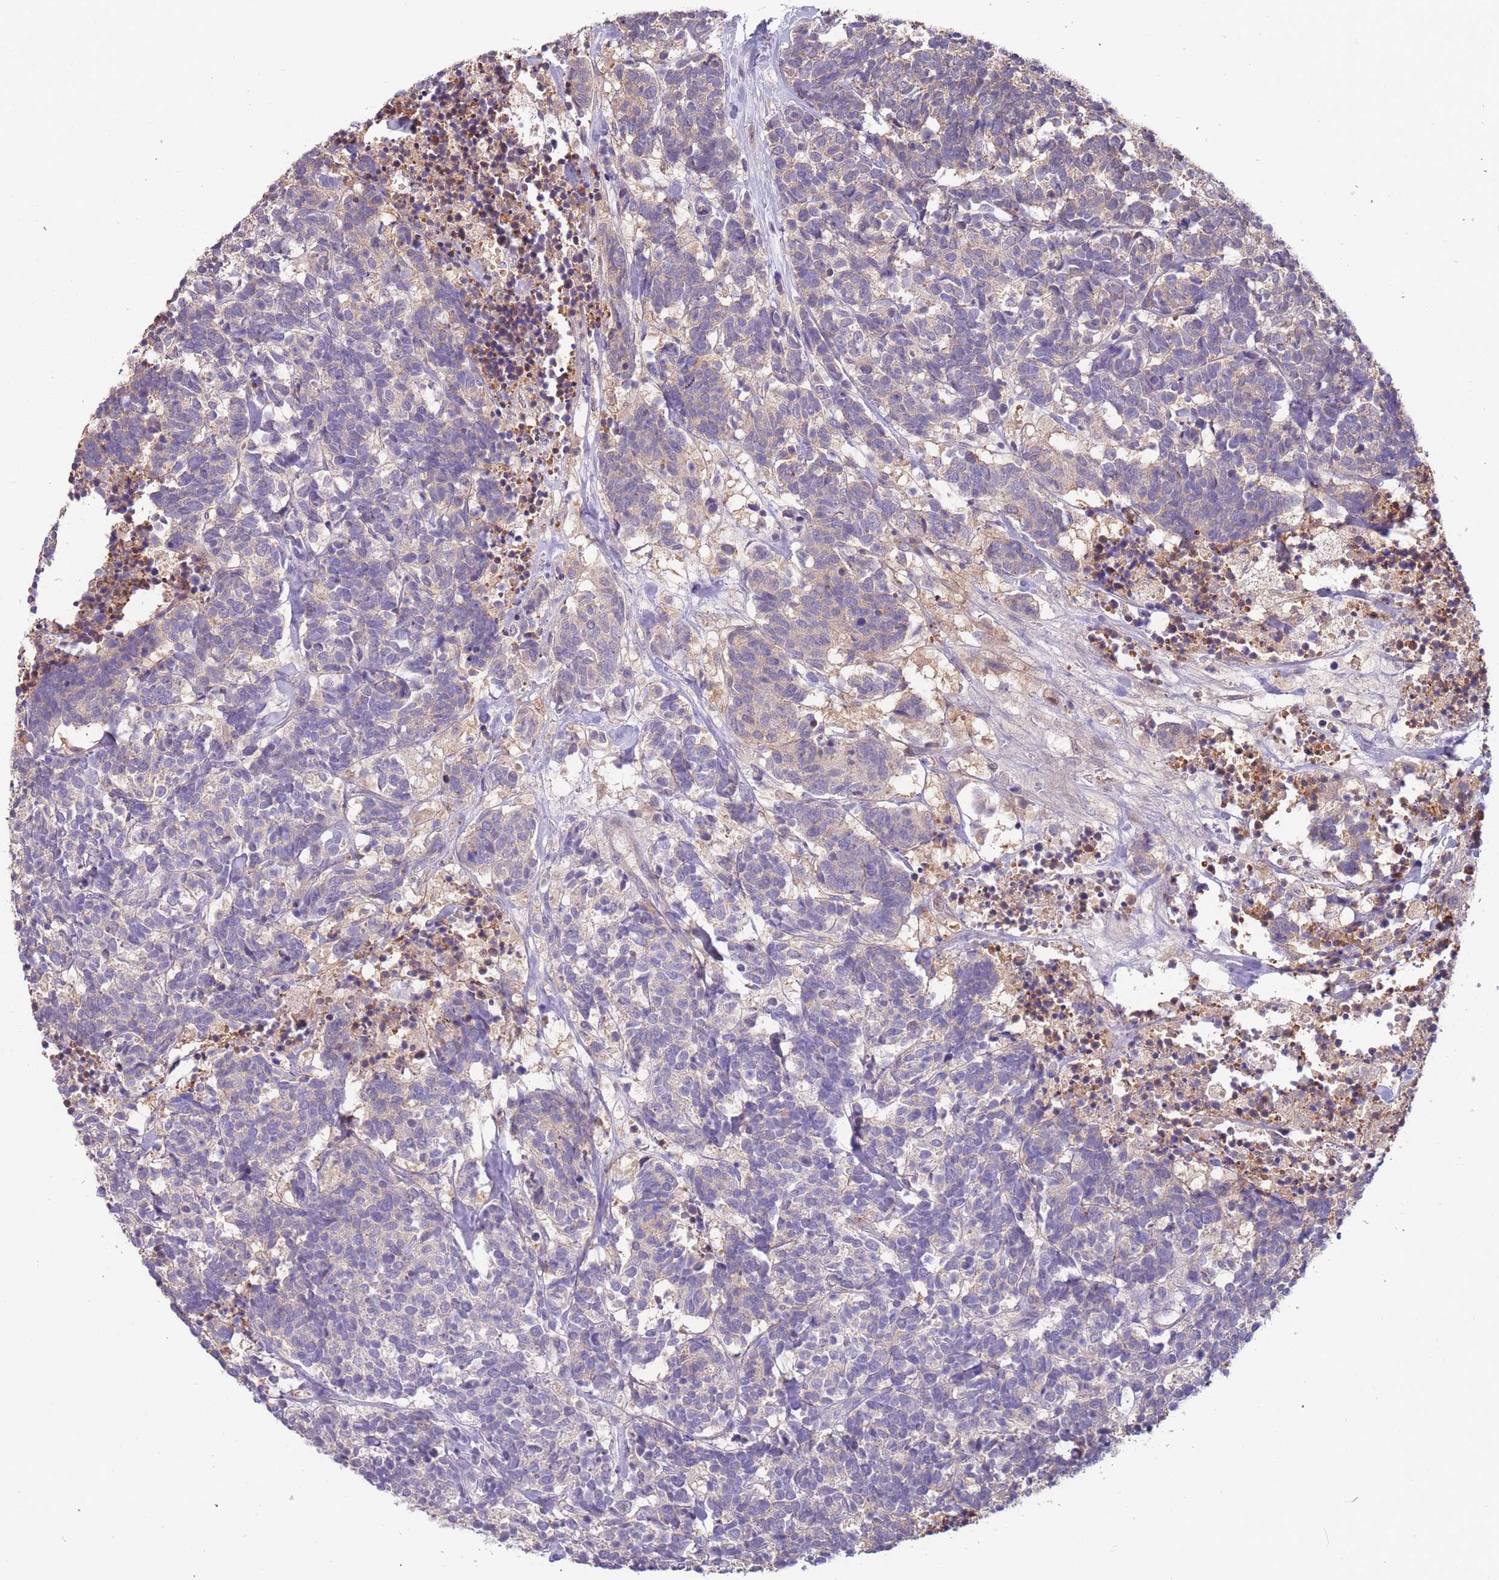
{"staining": {"intensity": "negative", "quantity": "none", "location": "none"}, "tissue": "carcinoid", "cell_type": "Tumor cells", "image_type": "cancer", "snomed": [{"axis": "morphology", "description": "Carcinoma, NOS"}, {"axis": "morphology", "description": "Carcinoid, malignant, NOS"}, {"axis": "topography", "description": "Urinary bladder"}], "caption": "Immunohistochemistry image of neoplastic tissue: carcinoid stained with DAB reveals no significant protein positivity in tumor cells. (DAB (3,3'-diaminobenzidine) IHC, high magnification).", "gene": "ARHGAP5", "patient": {"sex": "male", "age": 57}}